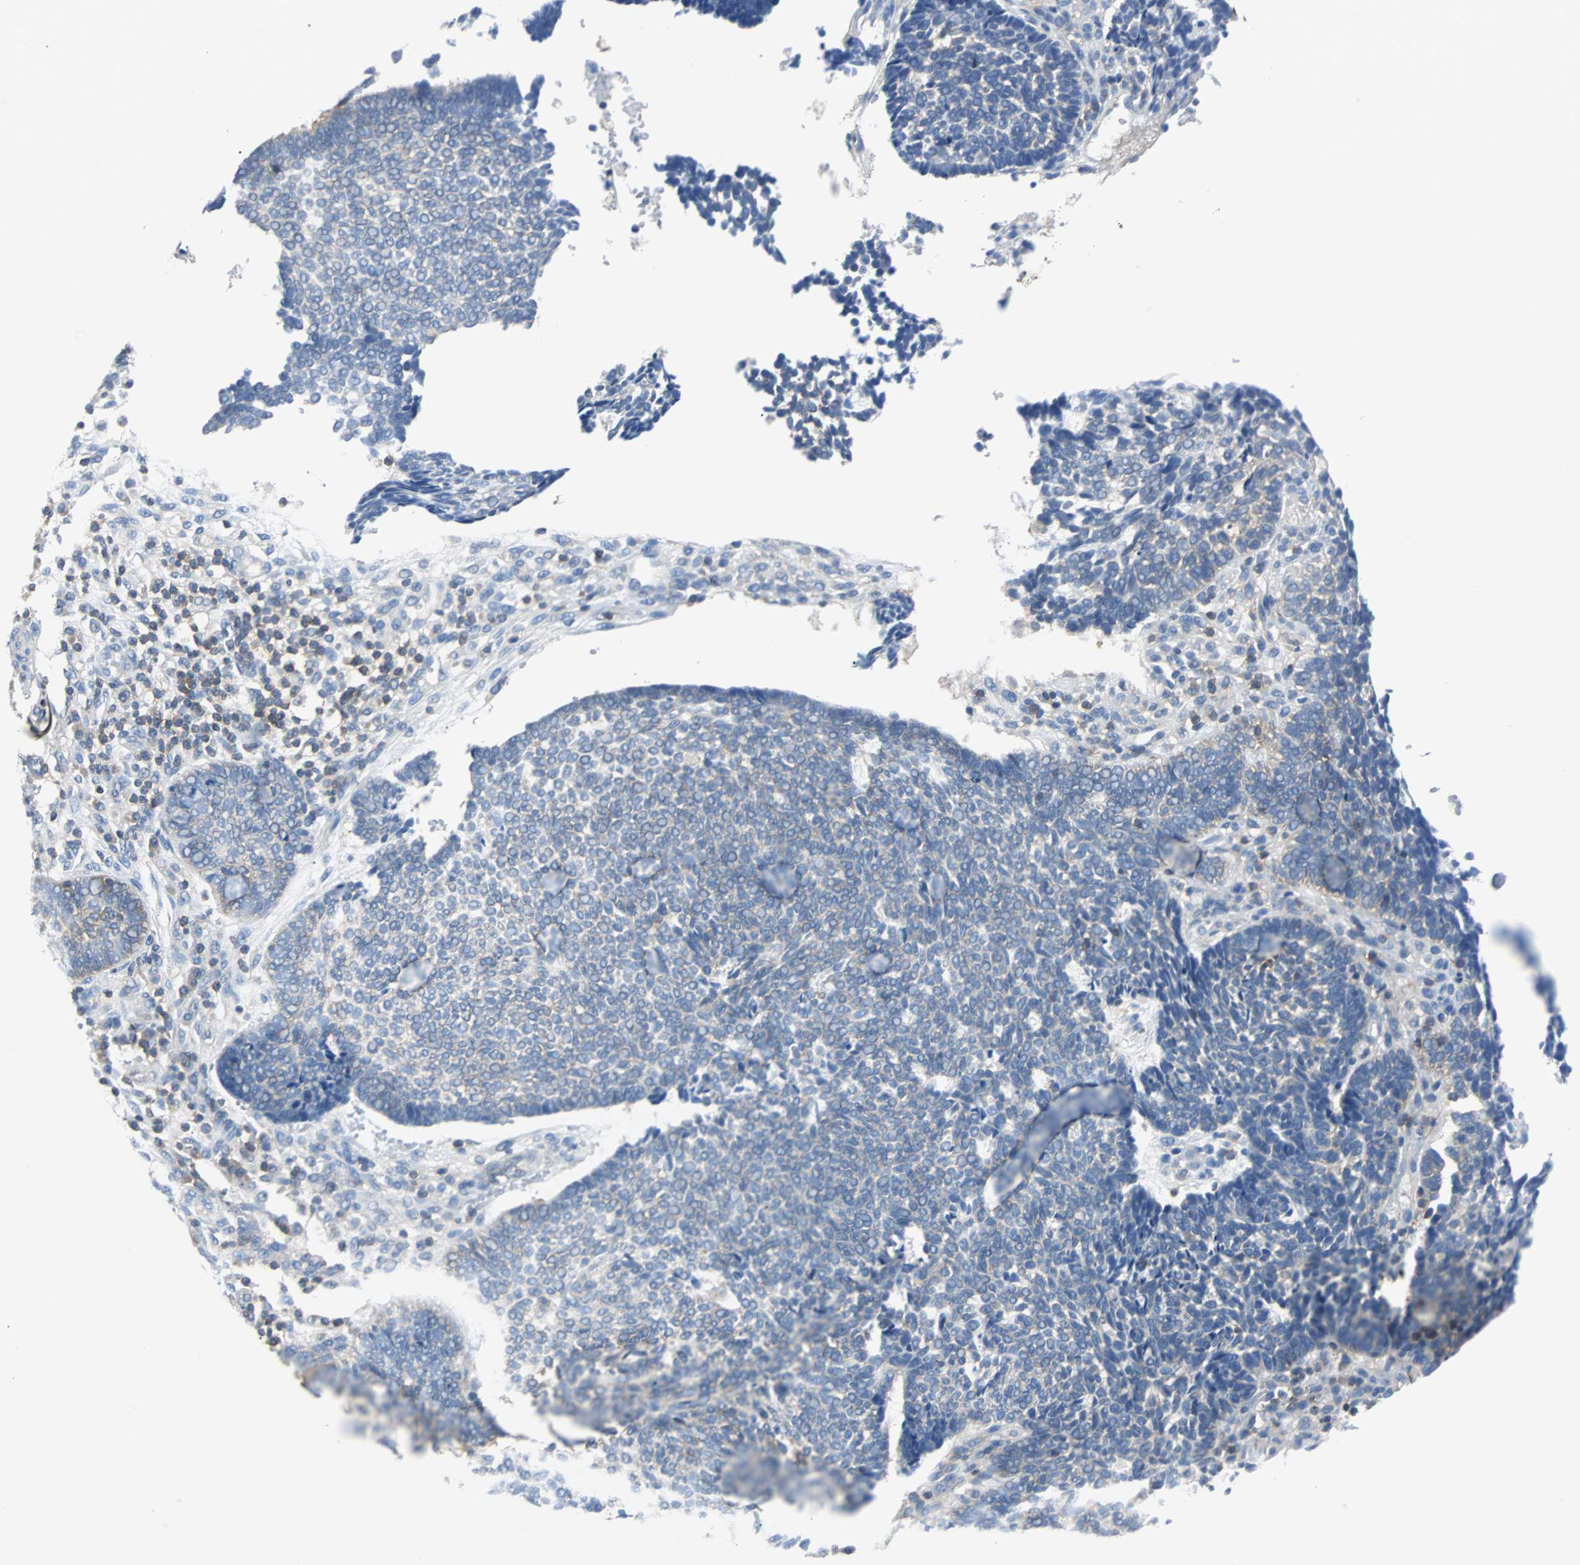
{"staining": {"intensity": "negative", "quantity": "none", "location": "none"}, "tissue": "skin cancer", "cell_type": "Tumor cells", "image_type": "cancer", "snomed": [{"axis": "morphology", "description": "Normal tissue, NOS"}, {"axis": "morphology", "description": "Basal cell carcinoma"}, {"axis": "topography", "description": "Skin"}], "caption": "This is a image of immunohistochemistry staining of basal cell carcinoma (skin), which shows no staining in tumor cells.", "gene": "TSC22D4", "patient": {"sex": "male", "age": 87}}